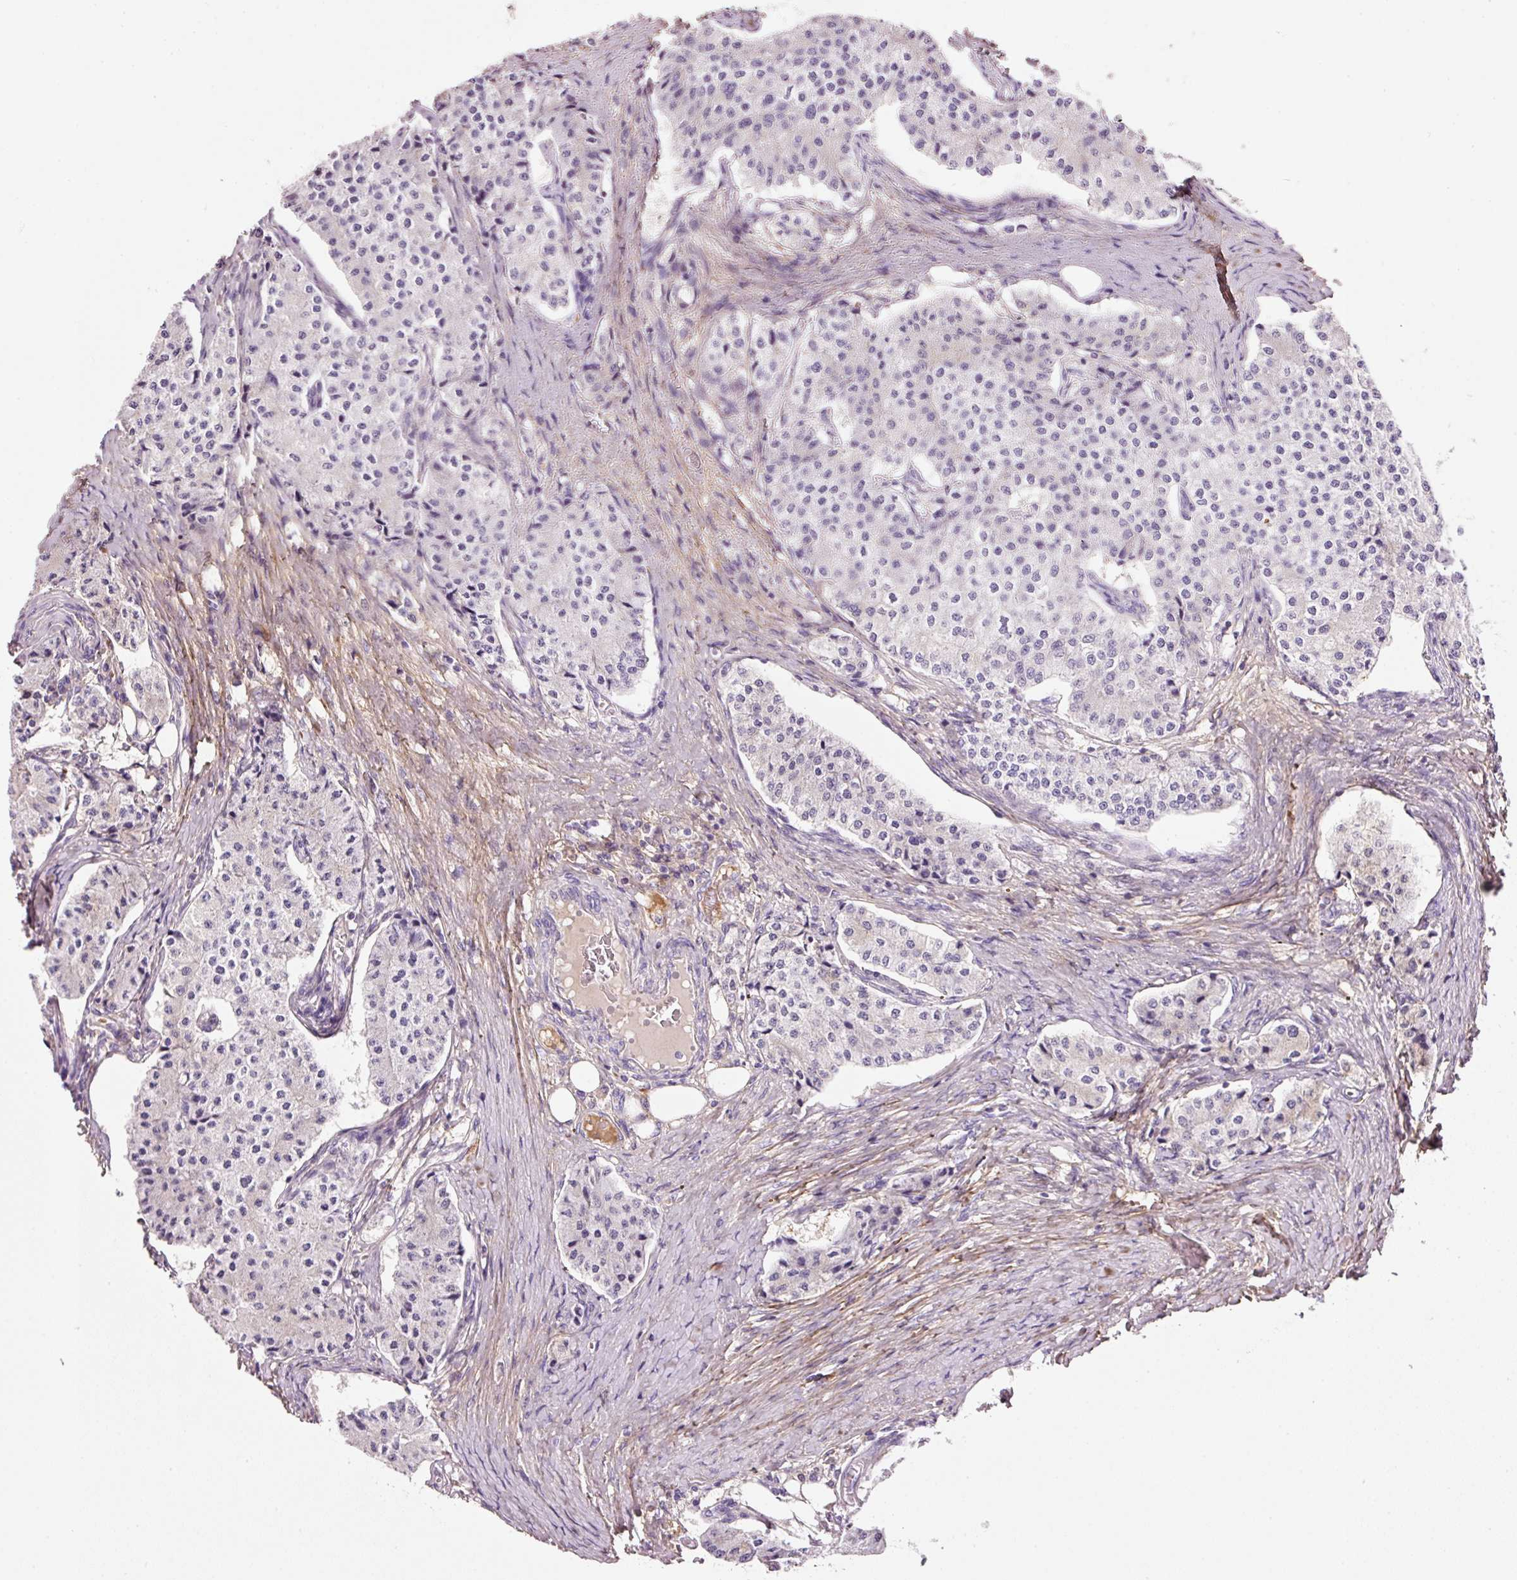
{"staining": {"intensity": "negative", "quantity": "none", "location": "none"}, "tissue": "carcinoid", "cell_type": "Tumor cells", "image_type": "cancer", "snomed": [{"axis": "morphology", "description": "Carcinoid, malignant, NOS"}, {"axis": "topography", "description": "Colon"}], "caption": "The histopathology image shows no staining of tumor cells in carcinoid.", "gene": "SOS2", "patient": {"sex": "female", "age": 52}}